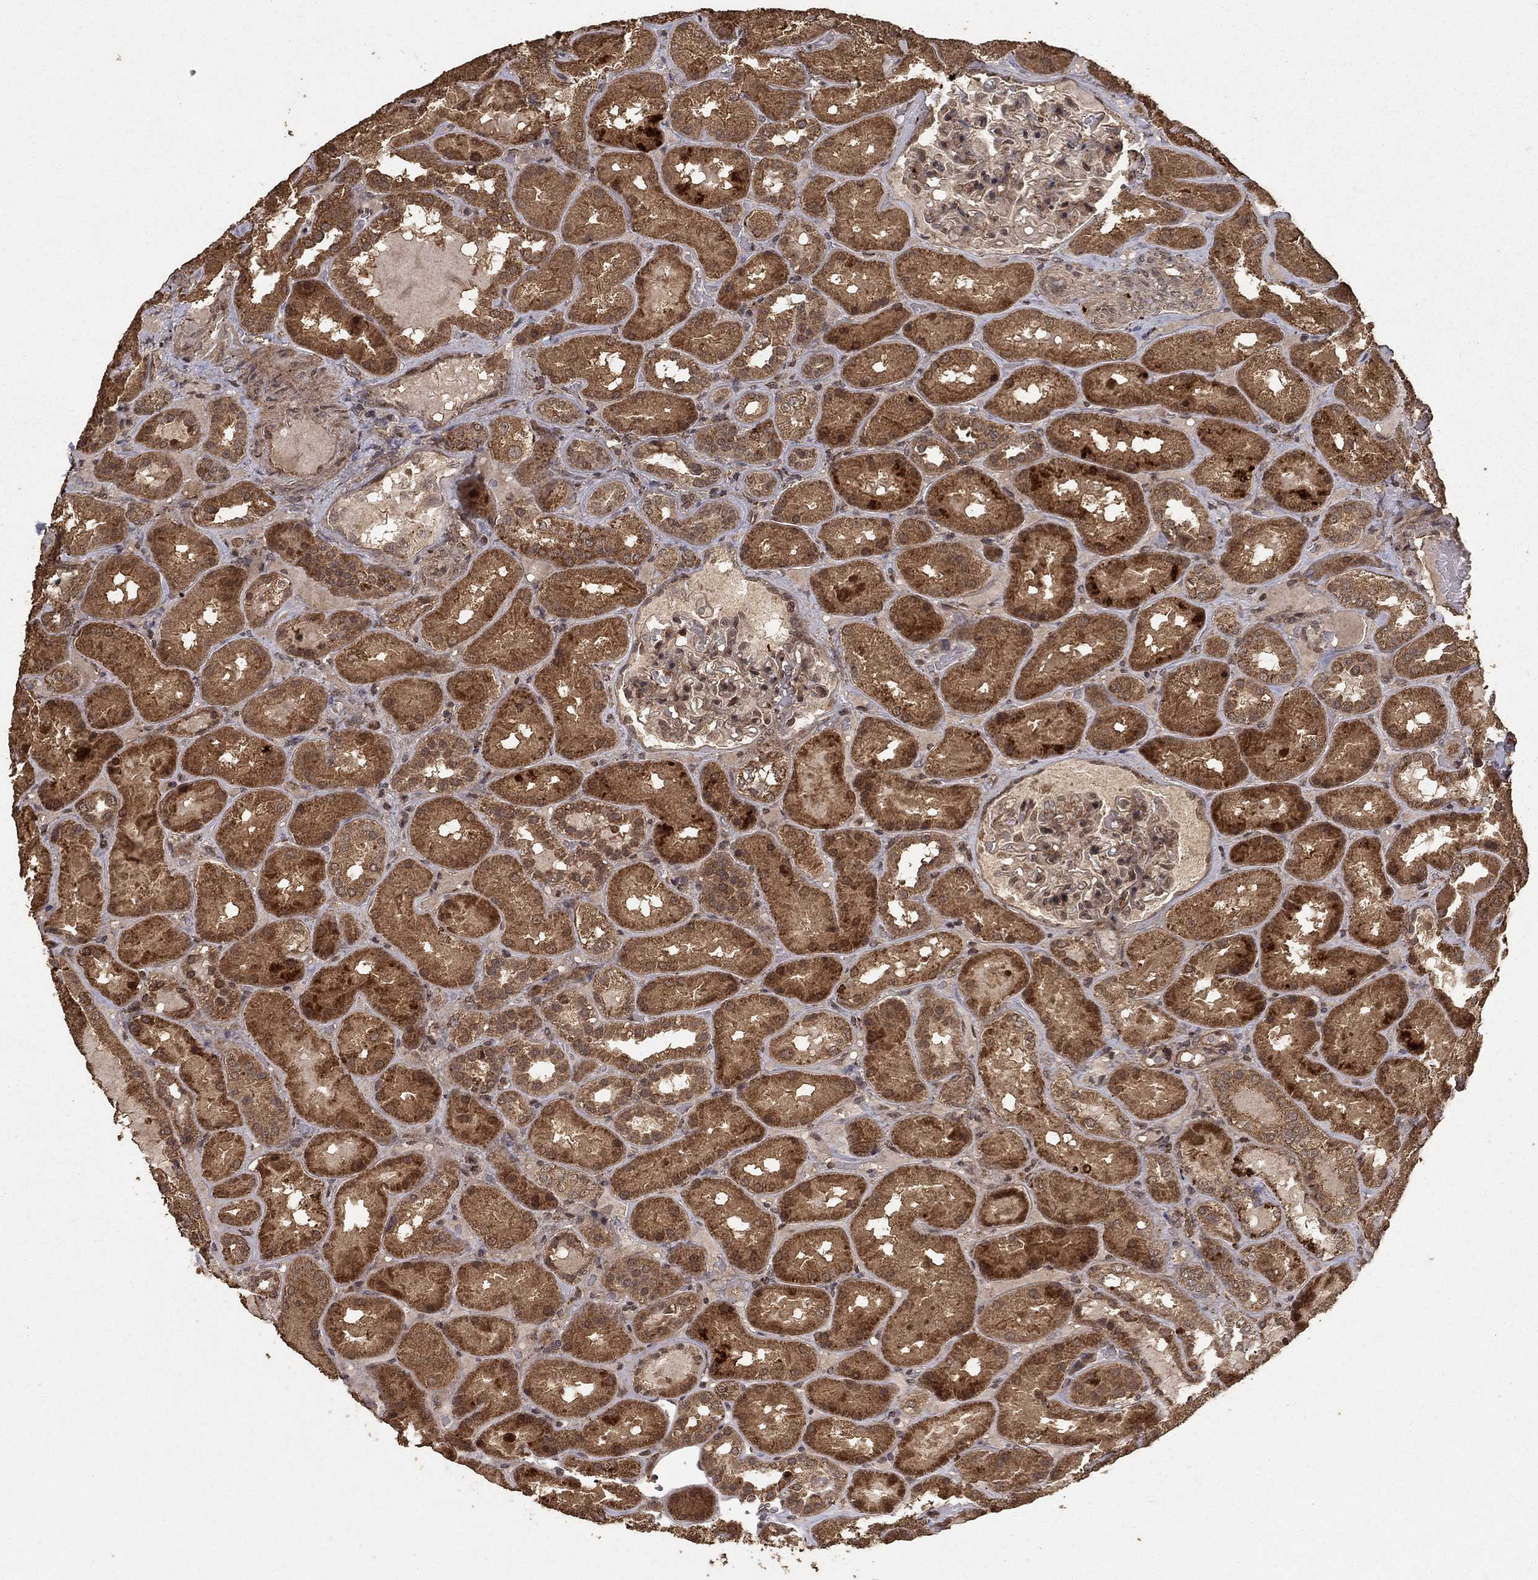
{"staining": {"intensity": "negative", "quantity": "none", "location": "none"}, "tissue": "kidney", "cell_type": "Cells in glomeruli", "image_type": "normal", "snomed": [{"axis": "morphology", "description": "Normal tissue, NOS"}, {"axis": "topography", "description": "Kidney"}], "caption": "DAB (3,3'-diaminobenzidine) immunohistochemical staining of benign human kidney demonstrates no significant staining in cells in glomeruli.", "gene": "PRDM1", "patient": {"sex": "male", "age": 73}}